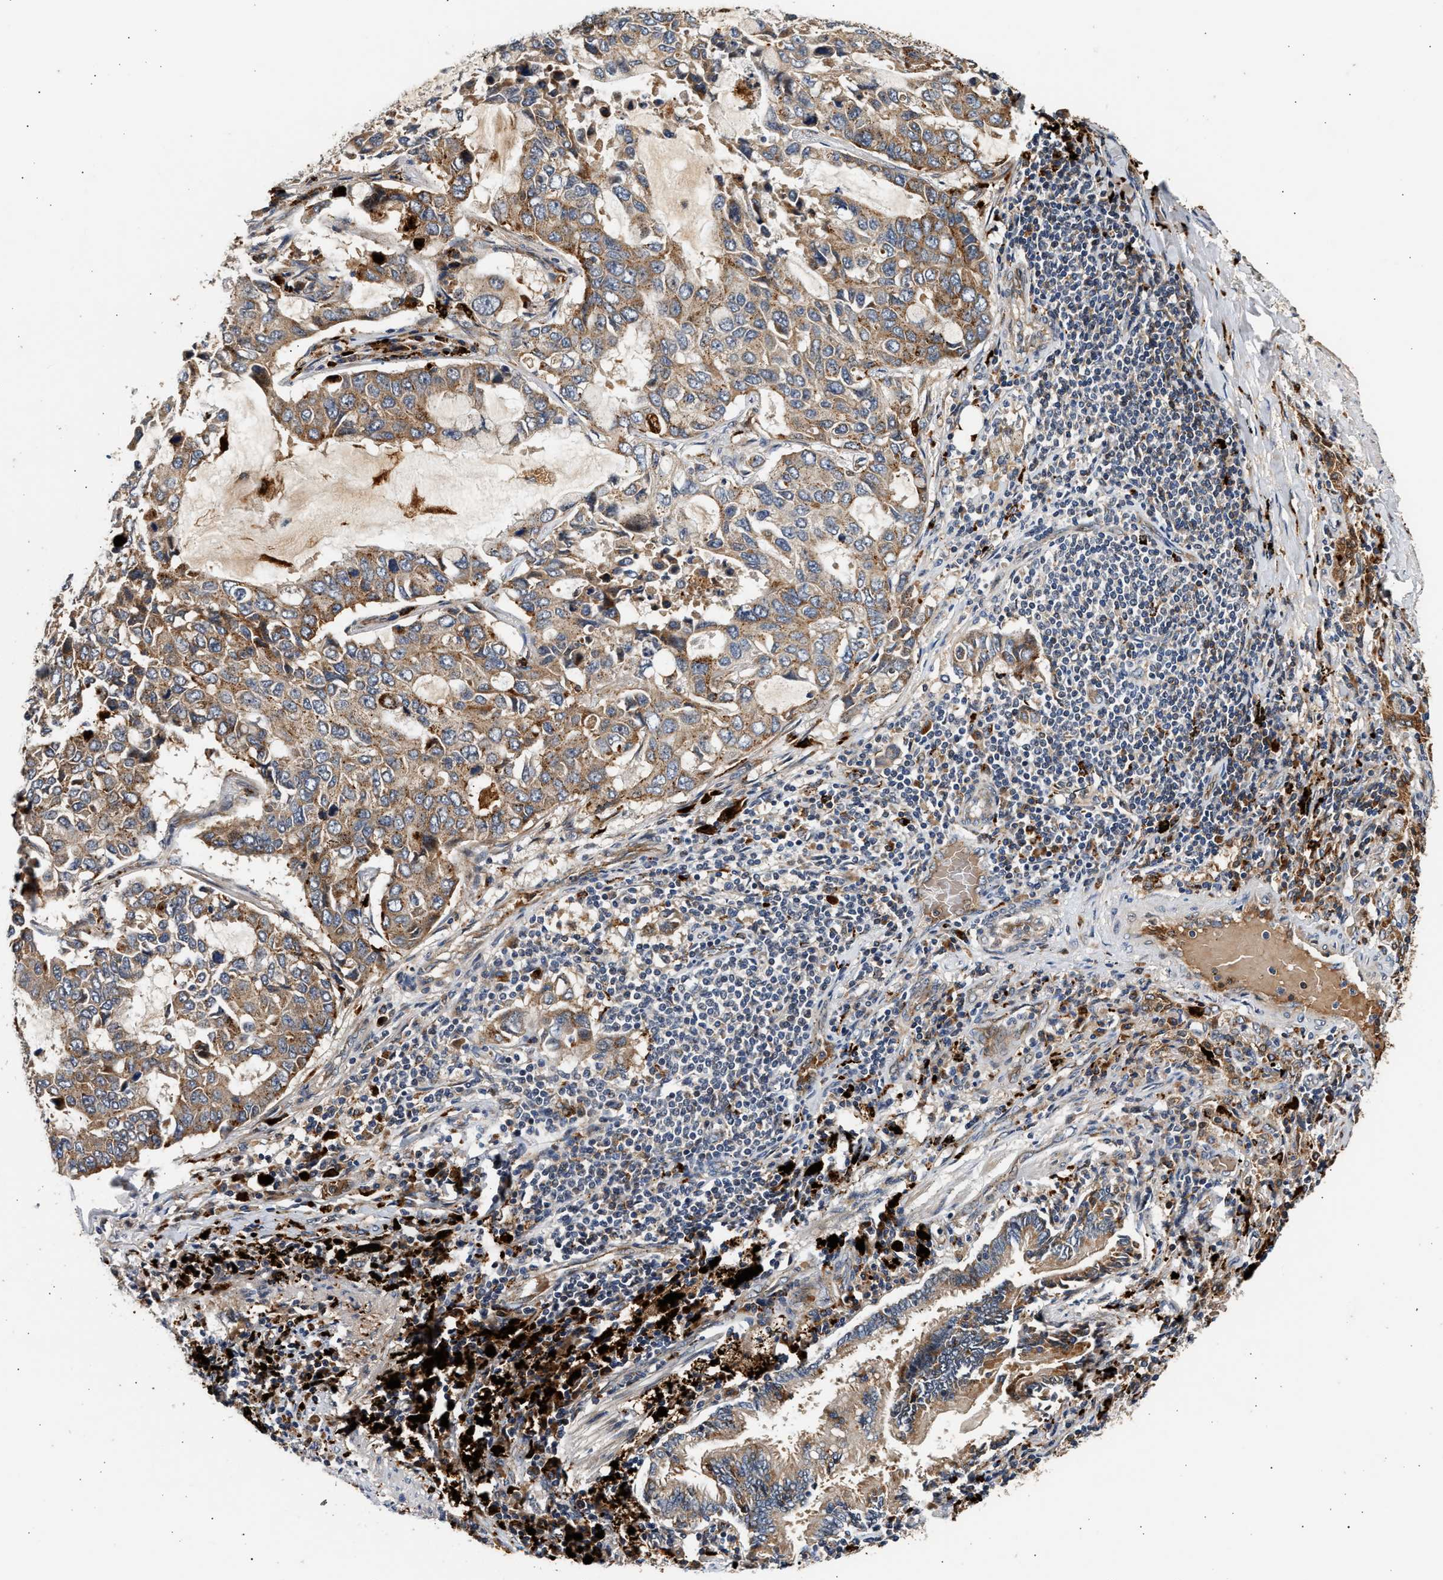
{"staining": {"intensity": "moderate", "quantity": ">75%", "location": "cytoplasmic/membranous"}, "tissue": "lung cancer", "cell_type": "Tumor cells", "image_type": "cancer", "snomed": [{"axis": "morphology", "description": "Adenocarcinoma, NOS"}, {"axis": "topography", "description": "Lung"}], "caption": "About >75% of tumor cells in lung adenocarcinoma reveal moderate cytoplasmic/membranous protein staining as visualized by brown immunohistochemical staining.", "gene": "PLD3", "patient": {"sex": "male", "age": 64}}